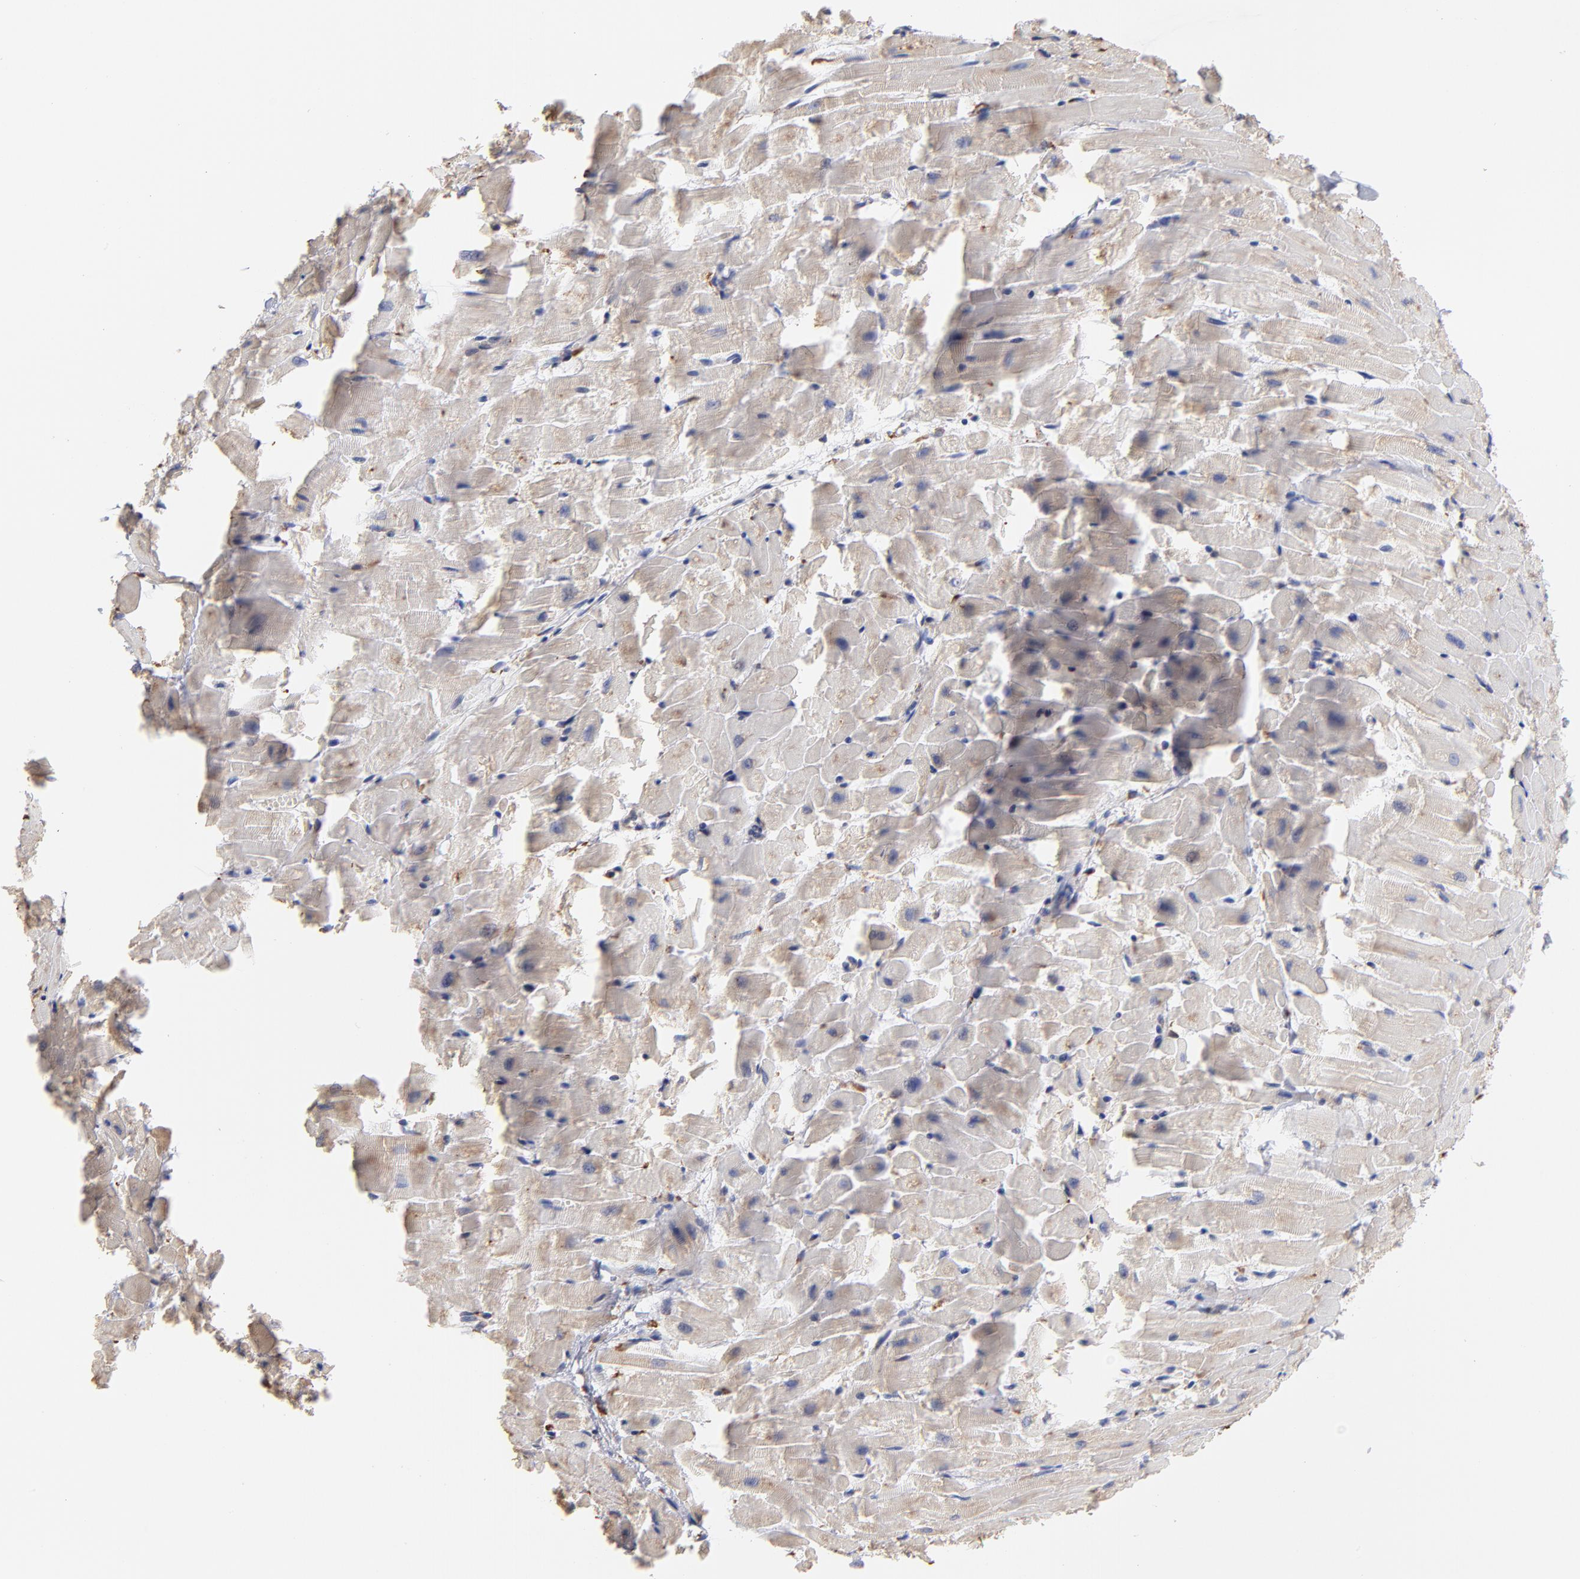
{"staining": {"intensity": "negative", "quantity": "none", "location": "none"}, "tissue": "heart muscle", "cell_type": "Cardiomyocytes", "image_type": "normal", "snomed": [{"axis": "morphology", "description": "Normal tissue, NOS"}, {"axis": "topography", "description": "Heart"}], "caption": "The photomicrograph demonstrates no staining of cardiomyocytes in unremarkable heart muscle.", "gene": "RPL9", "patient": {"sex": "female", "age": 19}}